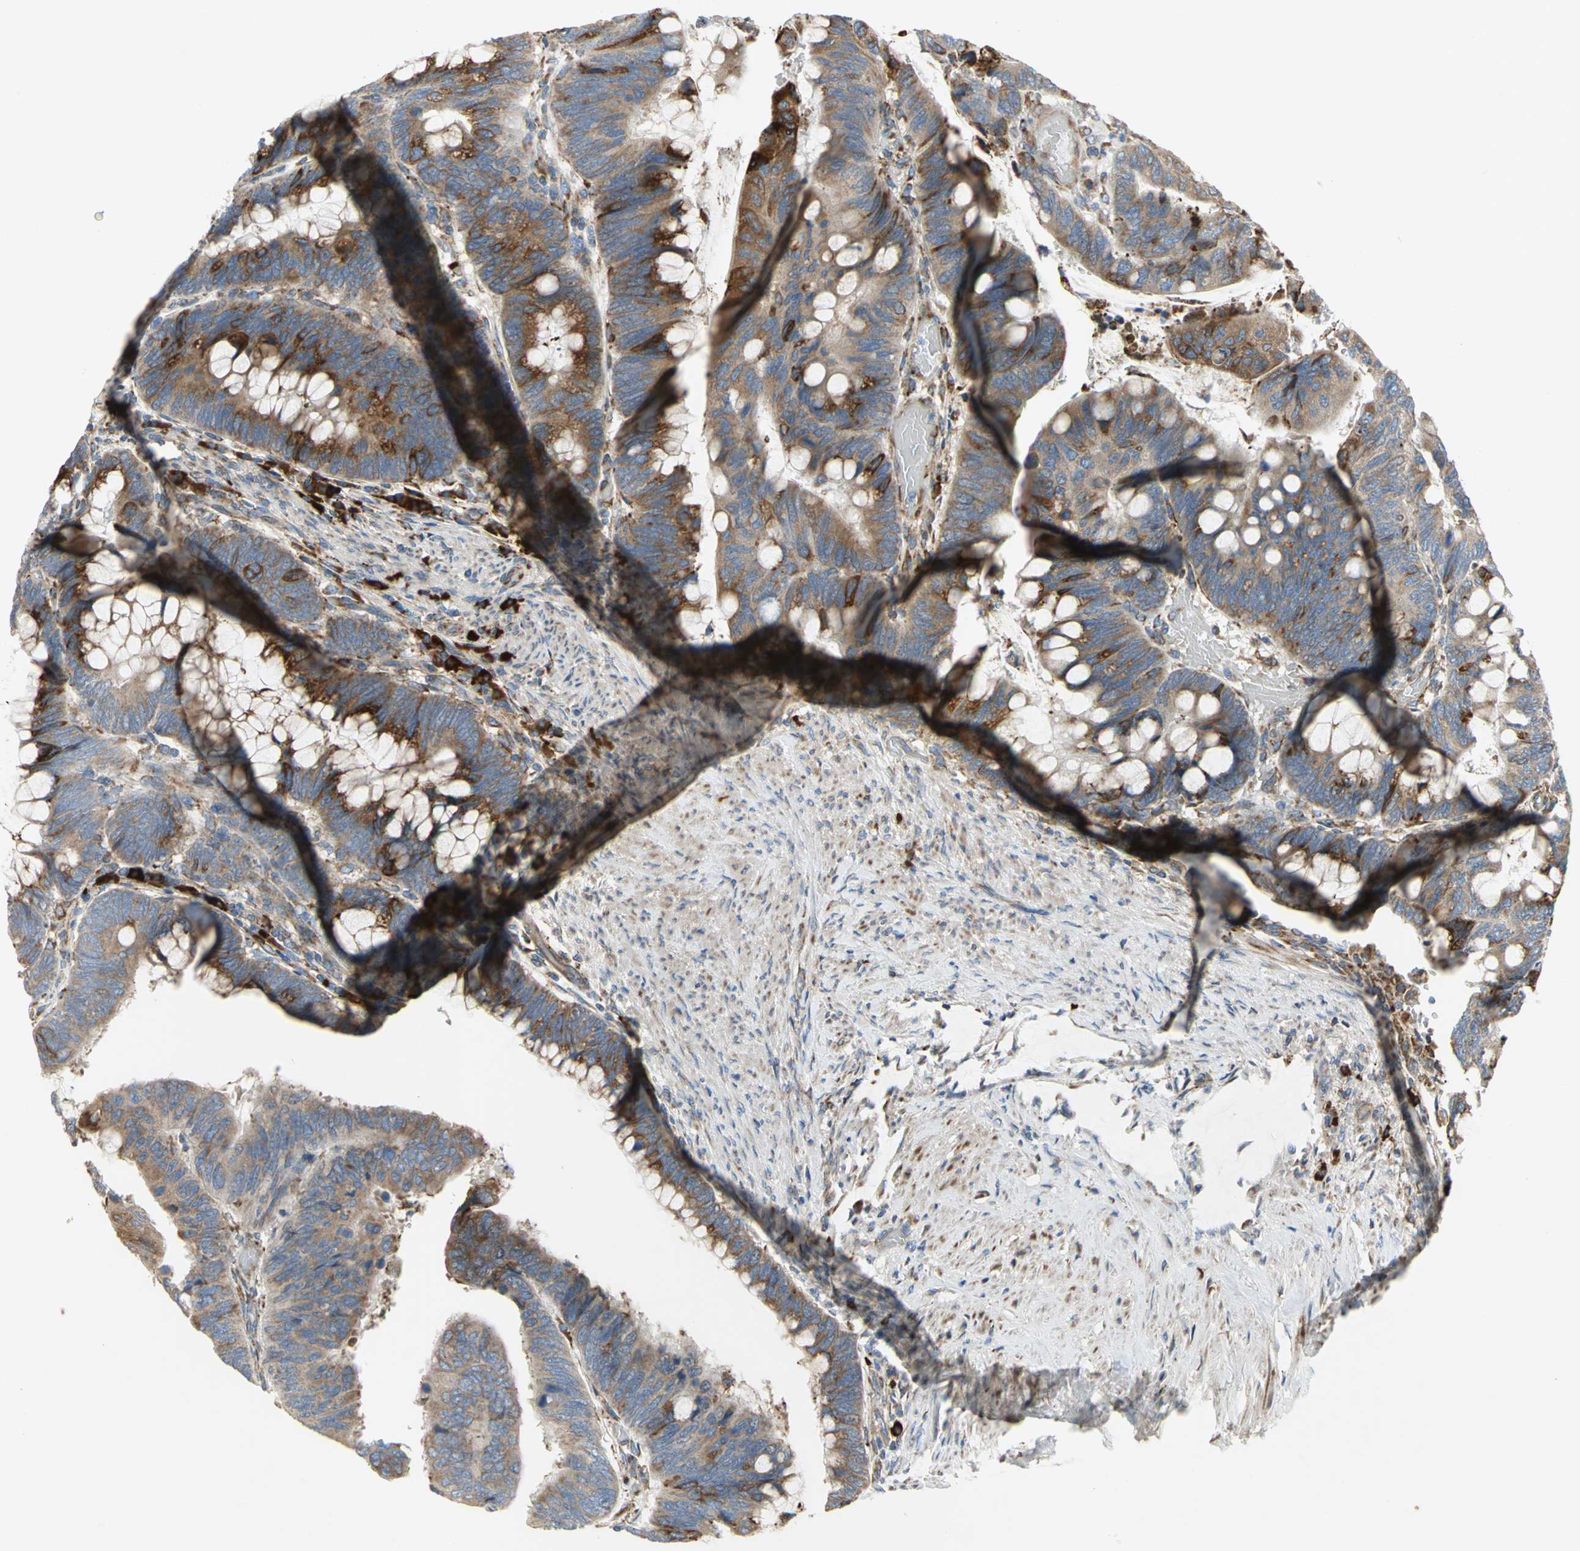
{"staining": {"intensity": "strong", "quantity": ">75%", "location": "cytoplasmic/membranous"}, "tissue": "colorectal cancer", "cell_type": "Tumor cells", "image_type": "cancer", "snomed": [{"axis": "morphology", "description": "Normal tissue, NOS"}, {"axis": "morphology", "description": "Adenocarcinoma, NOS"}, {"axis": "topography", "description": "Rectum"}], "caption": "This micrograph displays immunohistochemistry staining of human colorectal cancer (adenocarcinoma), with high strong cytoplasmic/membranous expression in approximately >75% of tumor cells.", "gene": "TULP4", "patient": {"sex": "male", "age": 92}}